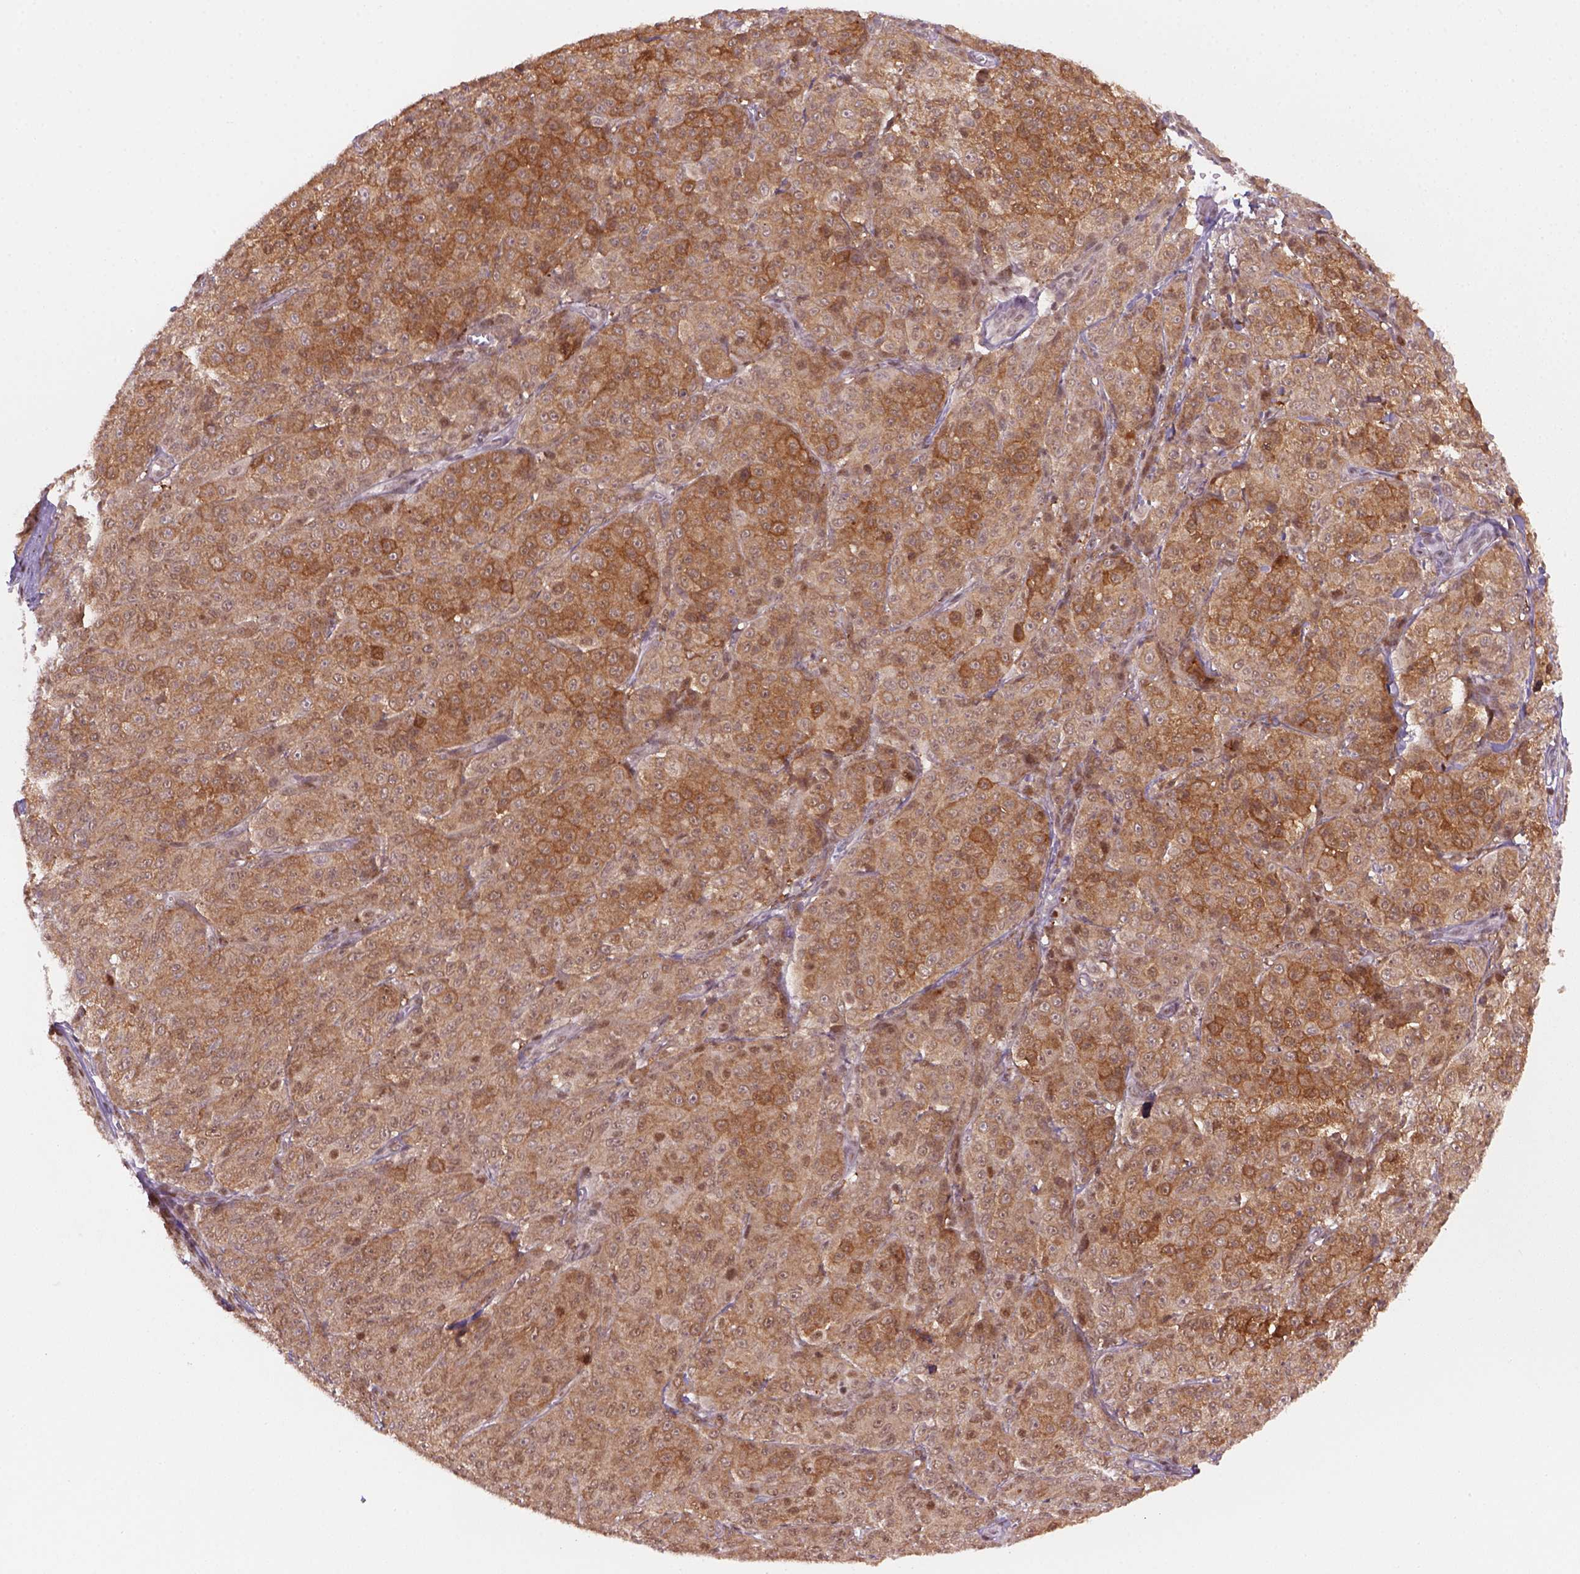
{"staining": {"intensity": "moderate", "quantity": ">75%", "location": "cytoplasmic/membranous,nuclear"}, "tissue": "melanoma", "cell_type": "Tumor cells", "image_type": "cancer", "snomed": [{"axis": "morphology", "description": "Malignant melanoma, NOS"}, {"axis": "topography", "description": "Skin"}], "caption": "This histopathology image demonstrates melanoma stained with immunohistochemistry to label a protein in brown. The cytoplasmic/membranous and nuclear of tumor cells show moderate positivity for the protein. Nuclei are counter-stained blue.", "gene": "GOT1", "patient": {"sex": "male", "age": 89}}